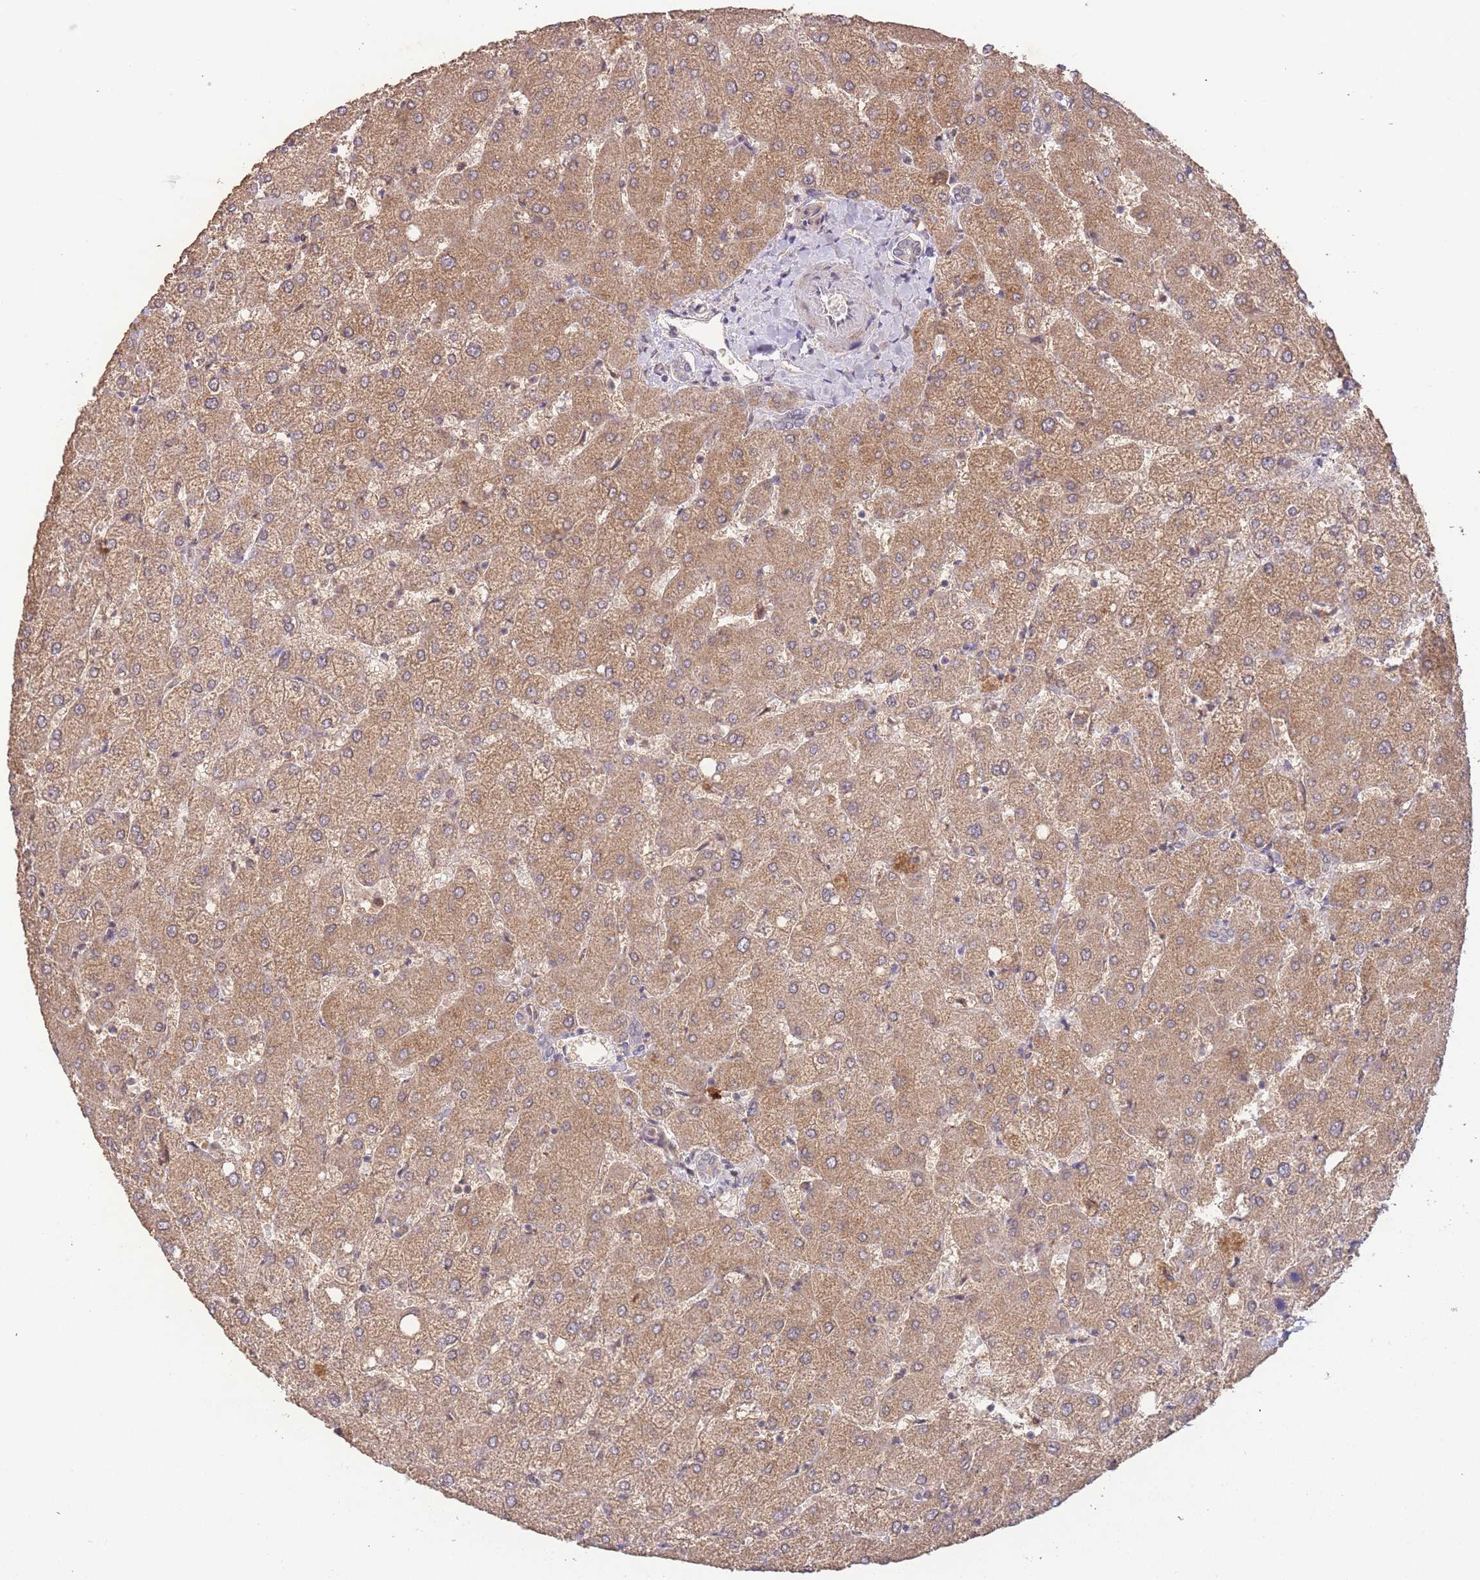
{"staining": {"intensity": "negative", "quantity": "none", "location": "none"}, "tissue": "liver", "cell_type": "Cholangiocytes", "image_type": "normal", "snomed": [{"axis": "morphology", "description": "Normal tissue, NOS"}, {"axis": "topography", "description": "Liver"}], "caption": "Immunohistochemical staining of unremarkable human liver exhibits no significant expression in cholangiocytes.", "gene": "RNF144B", "patient": {"sex": "female", "age": 54}}